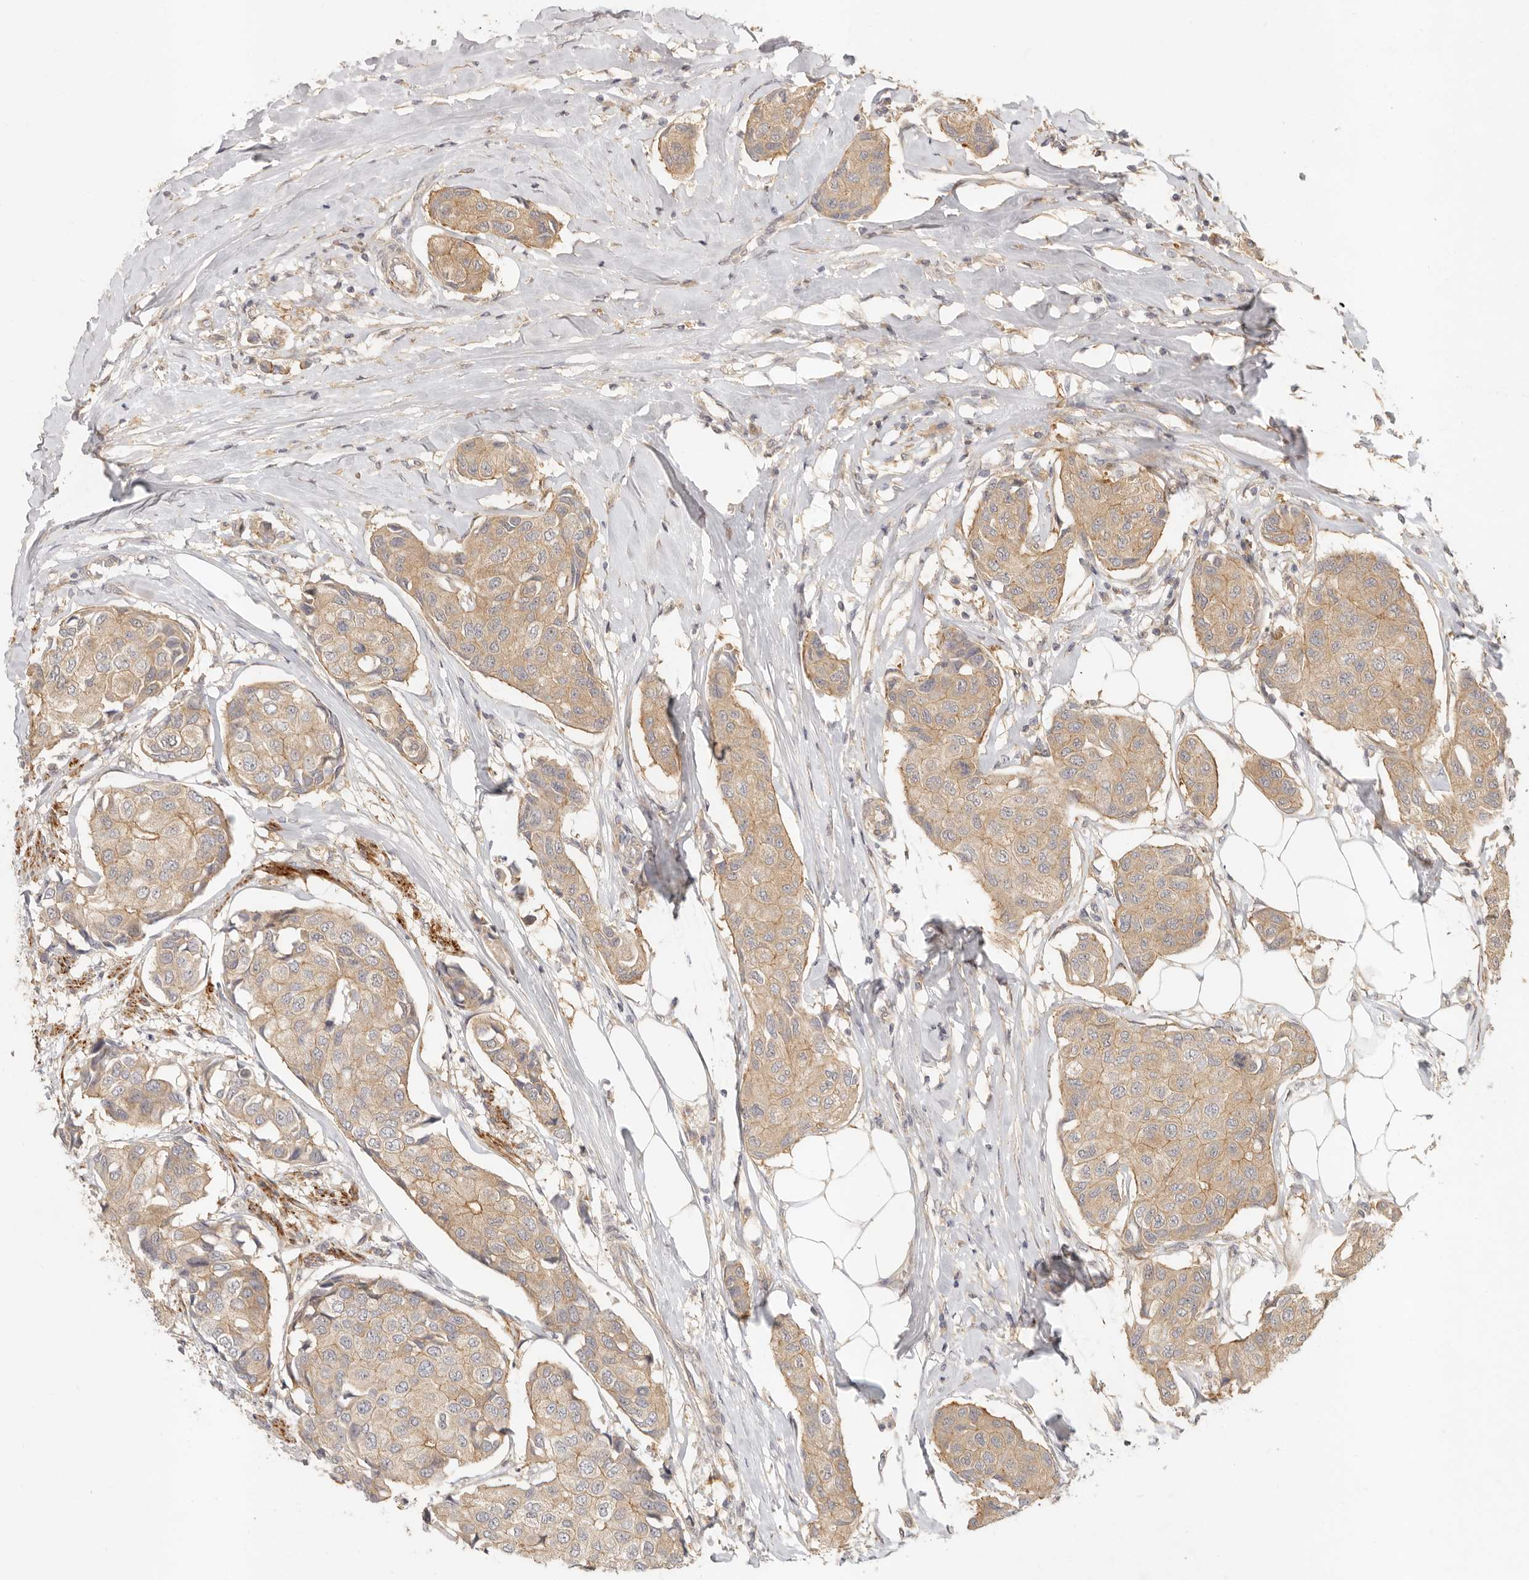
{"staining": {"intensity": "moderate", "quantity": ">75%", "location": "cytoplasmic/membranous"}, "tissue": "breast cancer", "cell_type": "Tumor cells", "image_type": "cancer", "snomed": [{"axis": "morphology", "description": "Duct carcinoma"}, {"axis": "topography", "description": "Breast"}], "caption": "An IHC image of neoplastic tissue is shown. Protein staining in brown highlights moderate cytoplasmic/membranous positivity in breast invasive ductal carcinoma within tumor cells. (DAB = brown stain, brightfield microscopy at high magnification).", "gene": "VIPR1", "patient": {"sex": "female", "age": 80}}